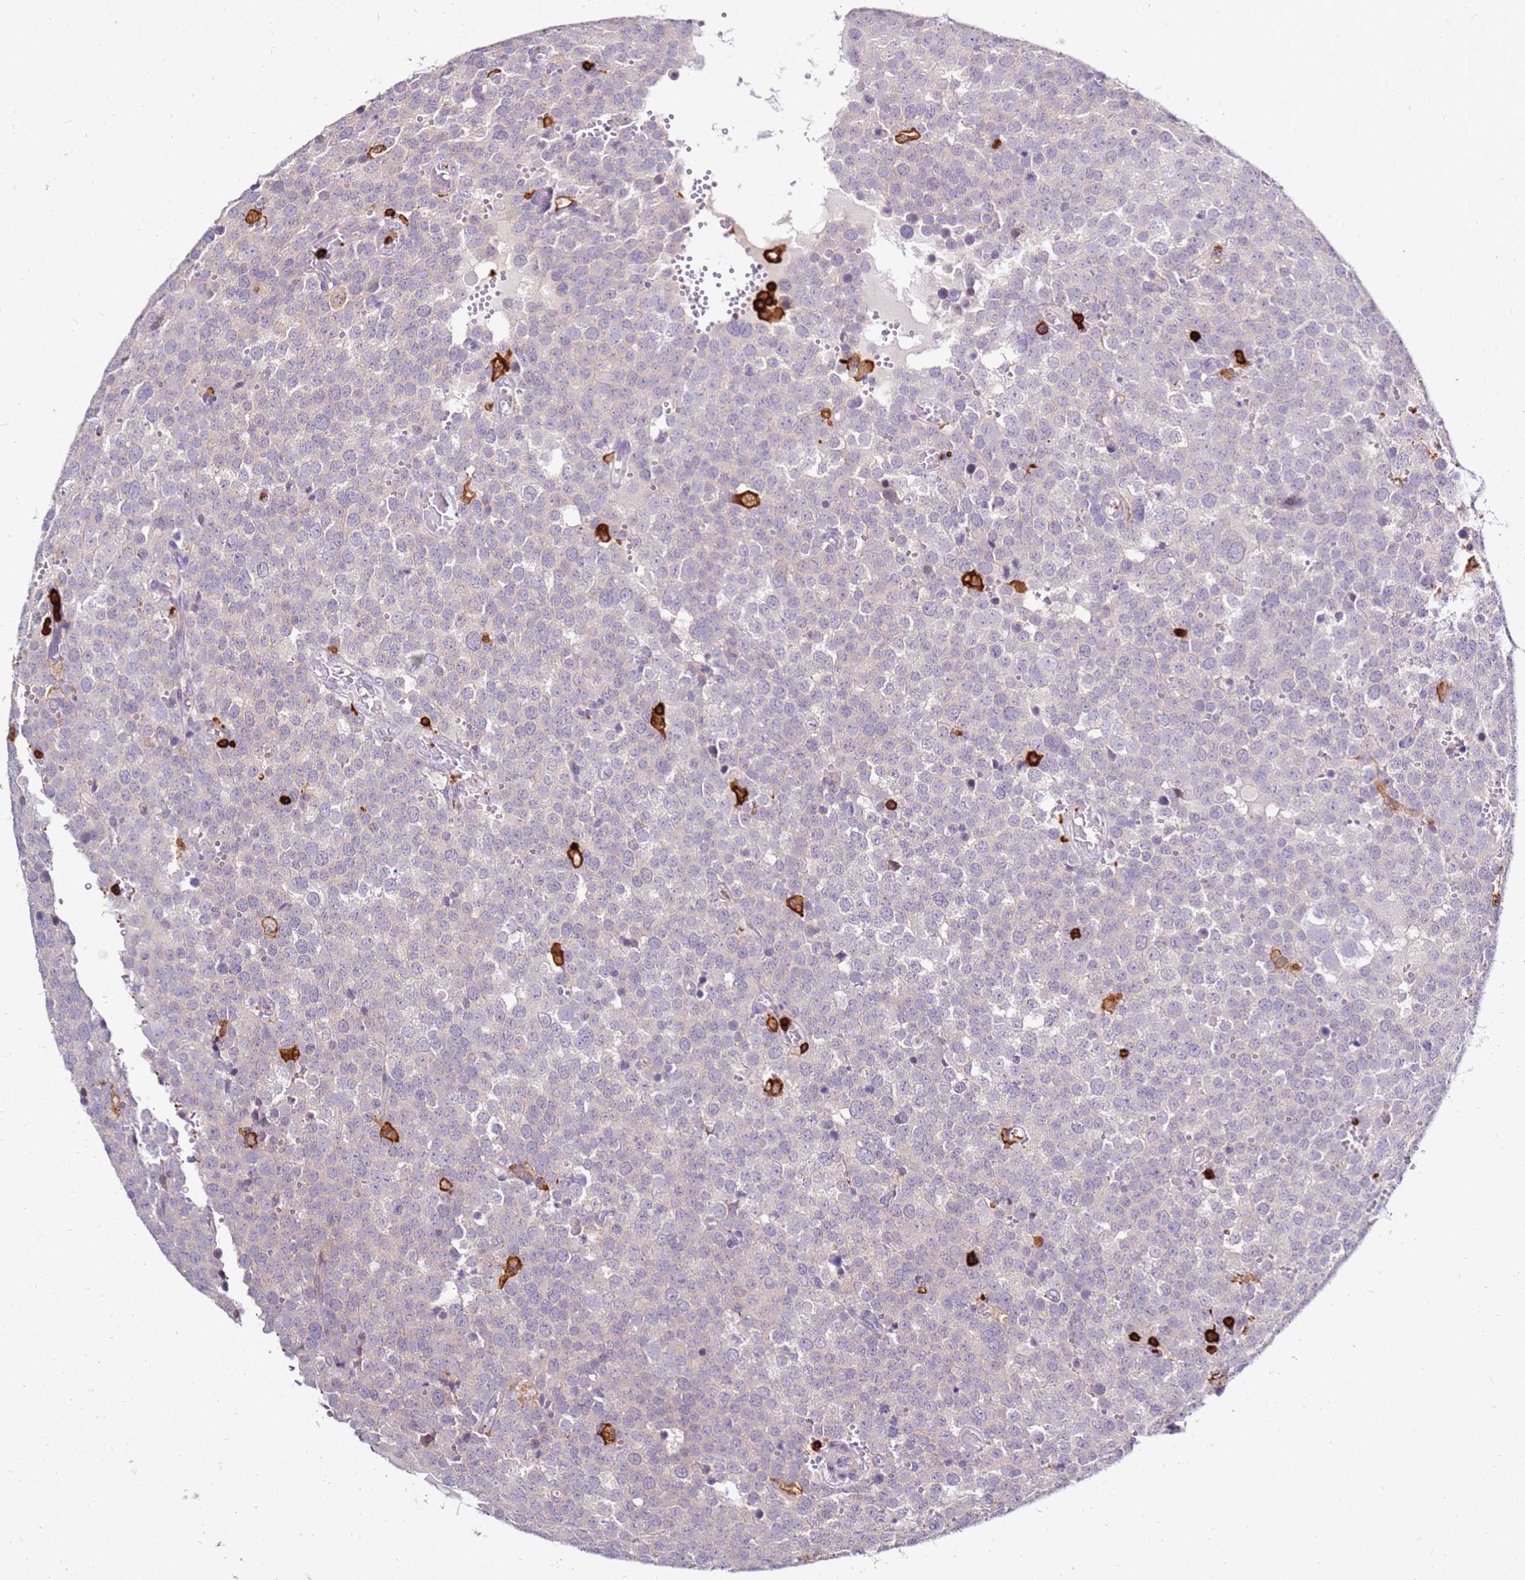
{"staining": {"intensity": "negative", "quantity": "none", "location": "none"}, "tissue": "testis cancer", "cell_type": "Tumor cells", "image_type": "cancer", "snomed": [{"axis": "morphology", "description": "Normal tissue, NOS"}, {"axis": "morphology", "description": "Seminoma, NOS"}, {"axis": "topography", "description": "Testis"}], "caption": "Human testis seminoma stained for a protein using immunohistochemistry (IHC) shows no positivity in tumor cells.", "gene": "CORO1A", "patient": {"sex": "male", "age": 71}}